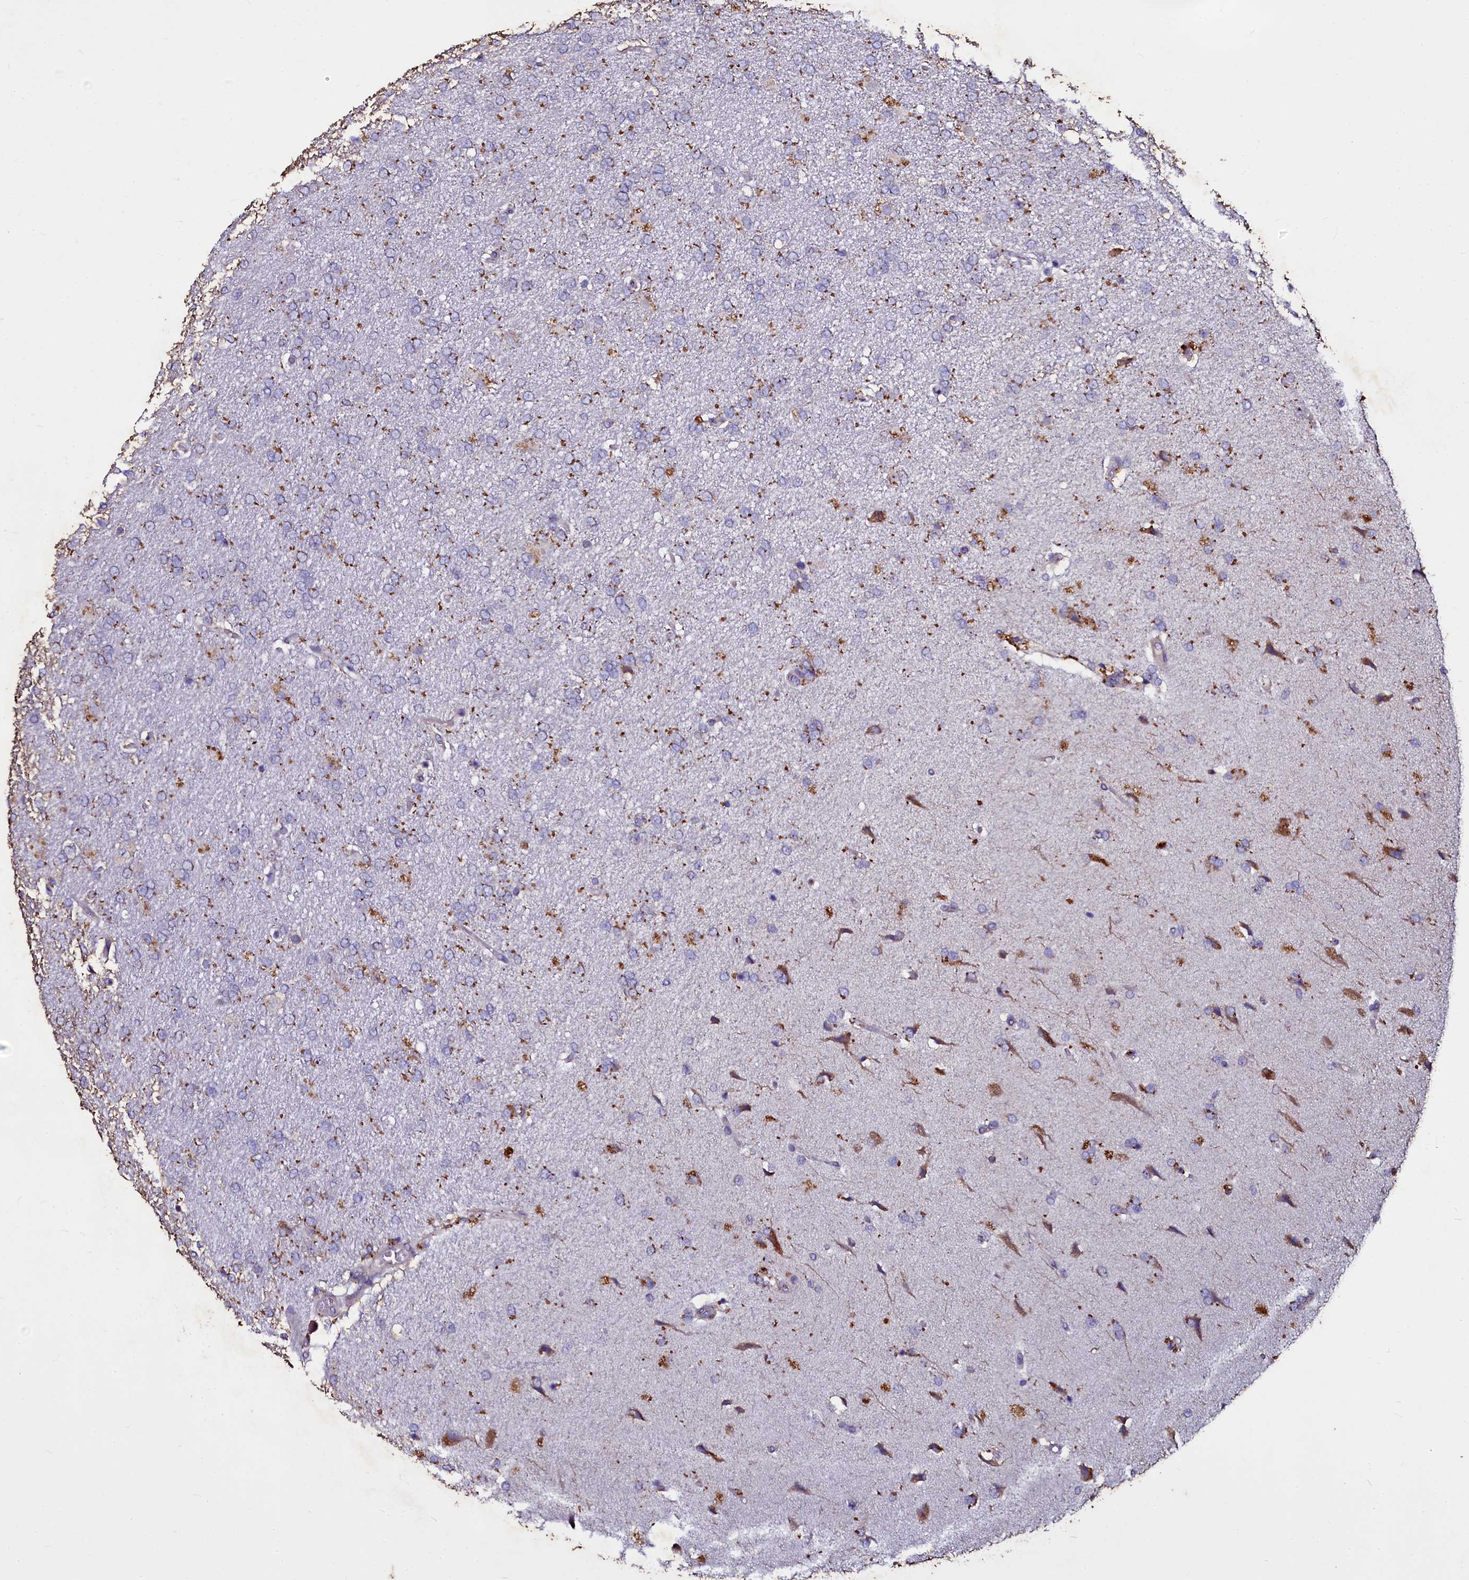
{"staining": {"intensity": "weak", "quantity": "<25%", "location": "cytoplasmic/membranous"}, "tissue": "glioma", "cell_type": "Tumor cells", "image_type": "cancer", "snomed": [{"axis": "morphology", "description": "Glioma, malignant, High grade"}, {"axis": "topography", "description": "Brain"}], "caption": "Immunohistochemical staining of glioma demonstrates no significant staining in tumor cells.", "gene": "SELENOT", "patient": {"sex": "male", "age": 72}}